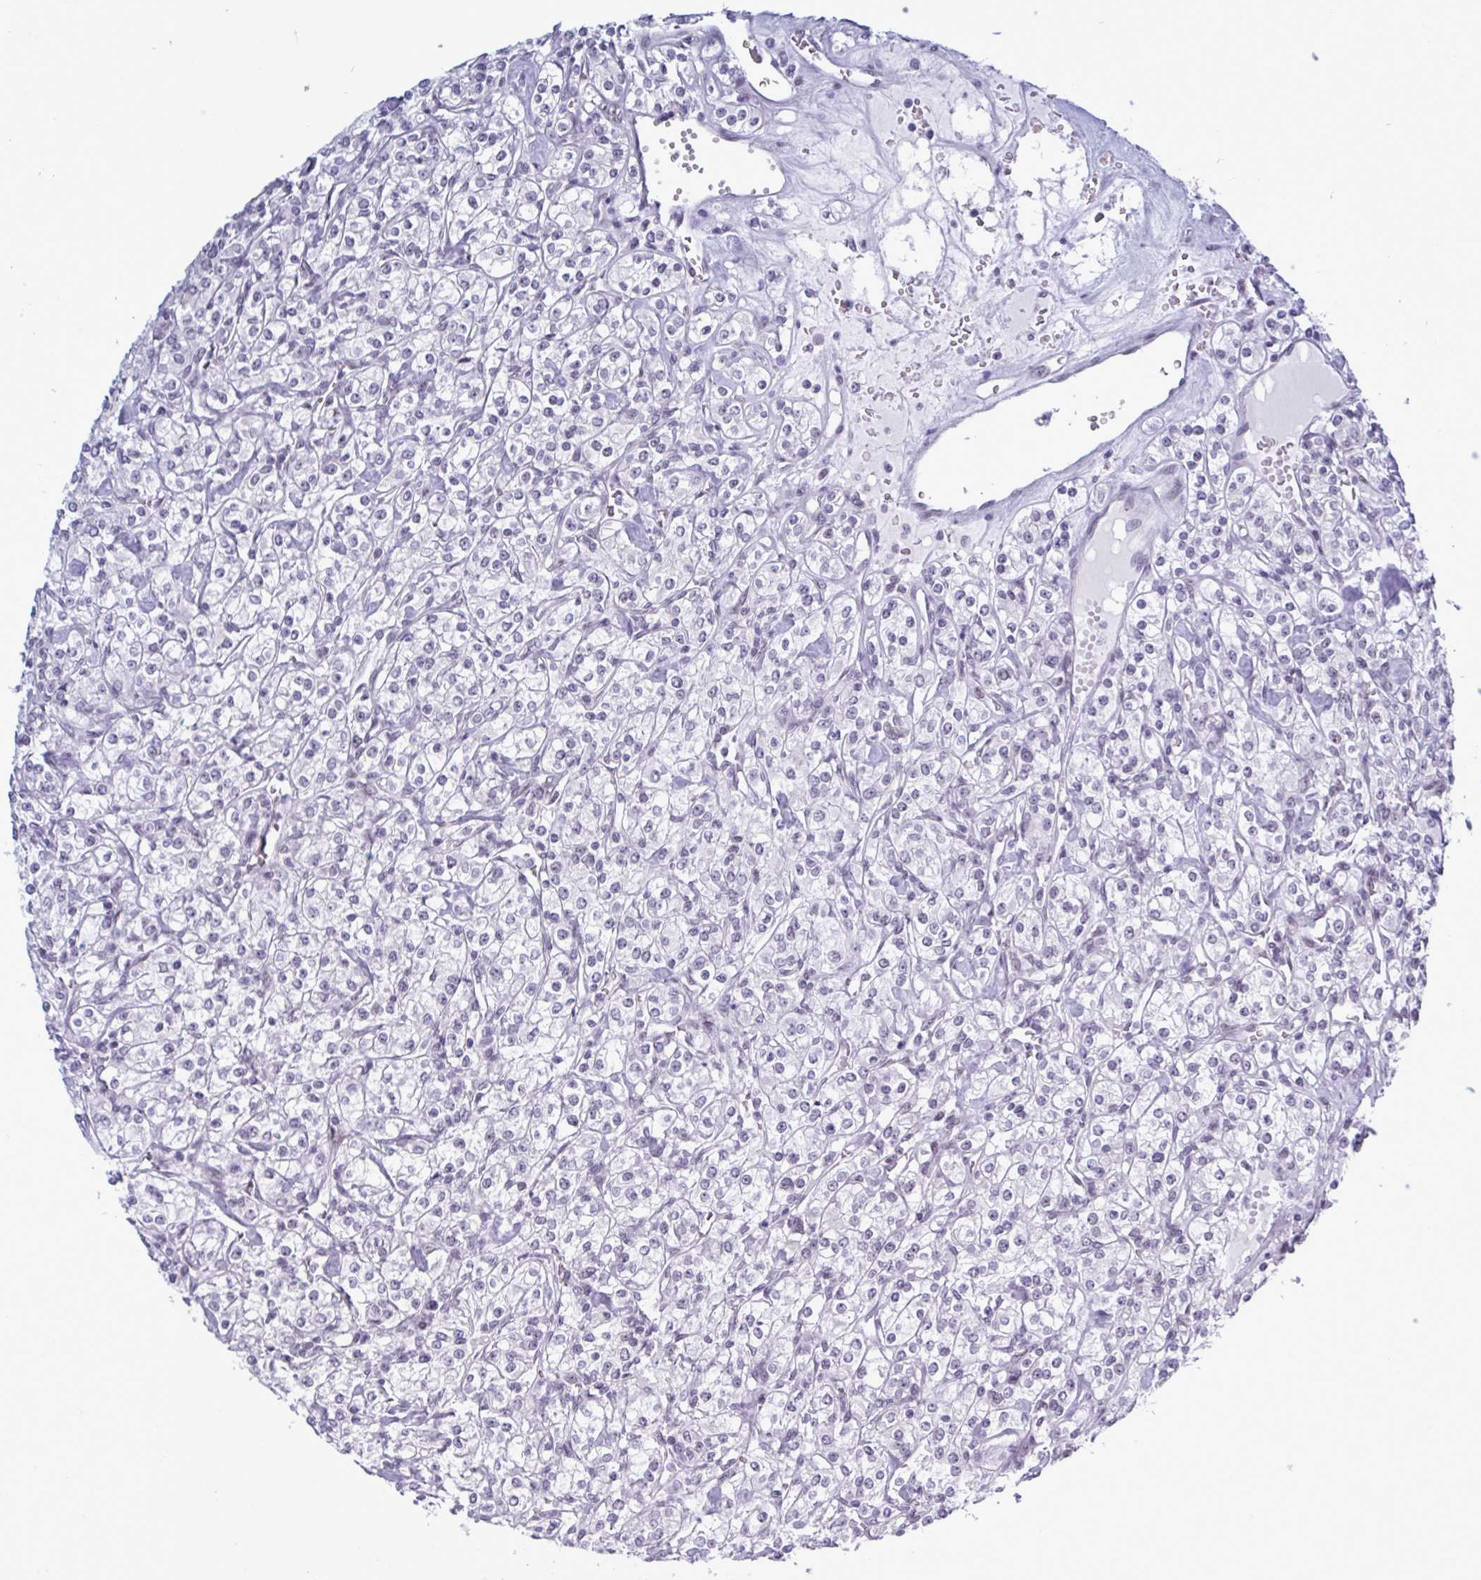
{"staining": {"intensity": "negative", "quantity": "none", "location": "none"}, "tissue": "renal cancer", "cell_type": "Tumor cells", "image_type": "cancer", "snomed": [{"axis": "morphology", "description": "Adenocarcinoma, NOS"}, {"axis": "topography", "description": "Kidney"}], "caption": "An IHC micrograph of renal cancer is shown. There is no staining in tumor cells of renal cancer.", "gene": "PPP1R10", "patient": {"sex": "male", "age": 77}}